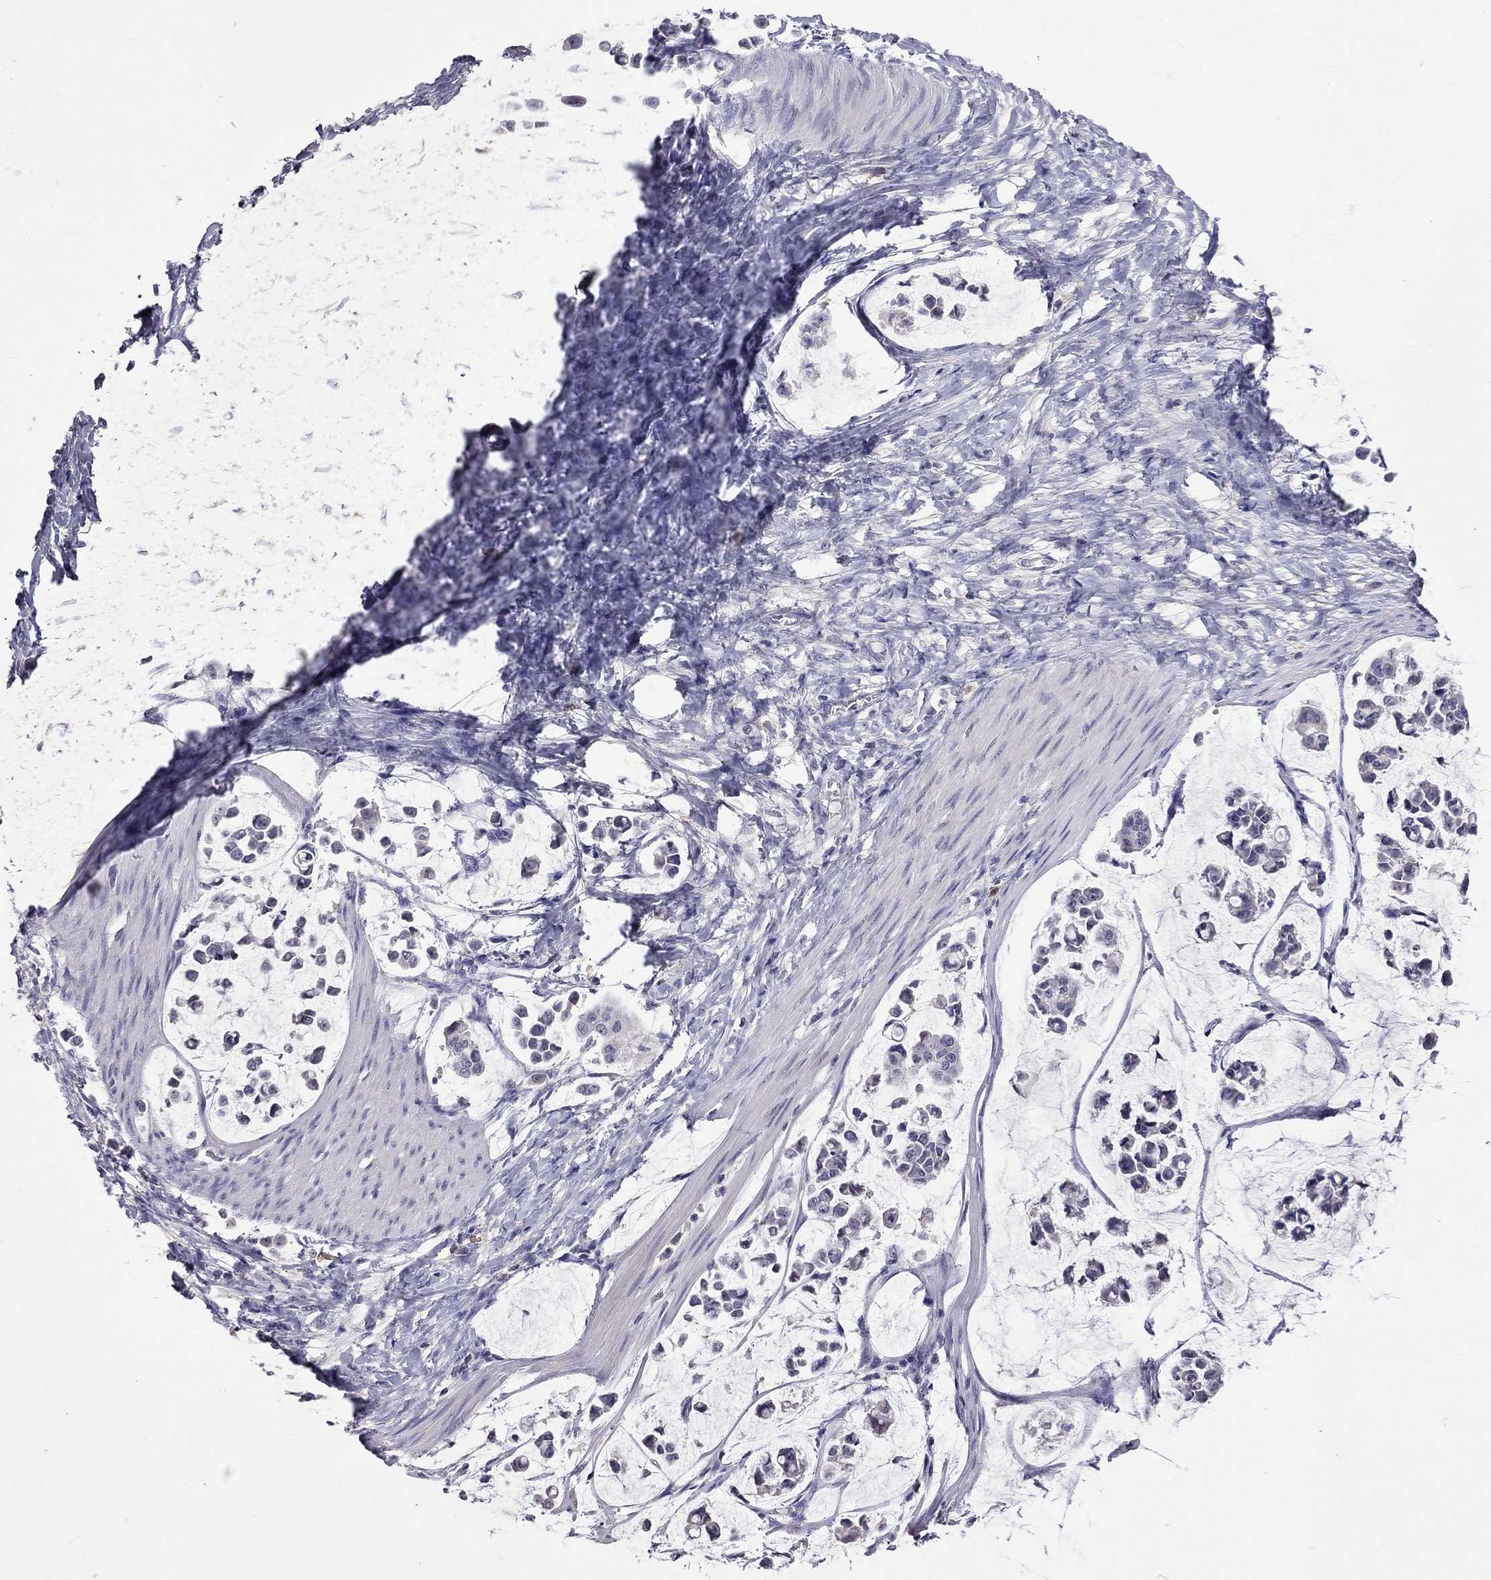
{"staining": {"intensity": "negative", "quantity": "none", "location": "none"}, "tissue": "stomach cancer", "cell_type": "Tumor cells", "image_type": "cancer", "snomed": [{"axis": "morphology", "description": "Adenocarcinoma, NOS"}, {"axis": "topography", "description": "Stomach"}], "caption": "IHC image of human stomach cancer (adenocarcinoma) stained for a protein (brown), which demonstrates no expression in tumor cells.", "gene": "WNK3", "patient": {"sex": "male", "age": 82}}